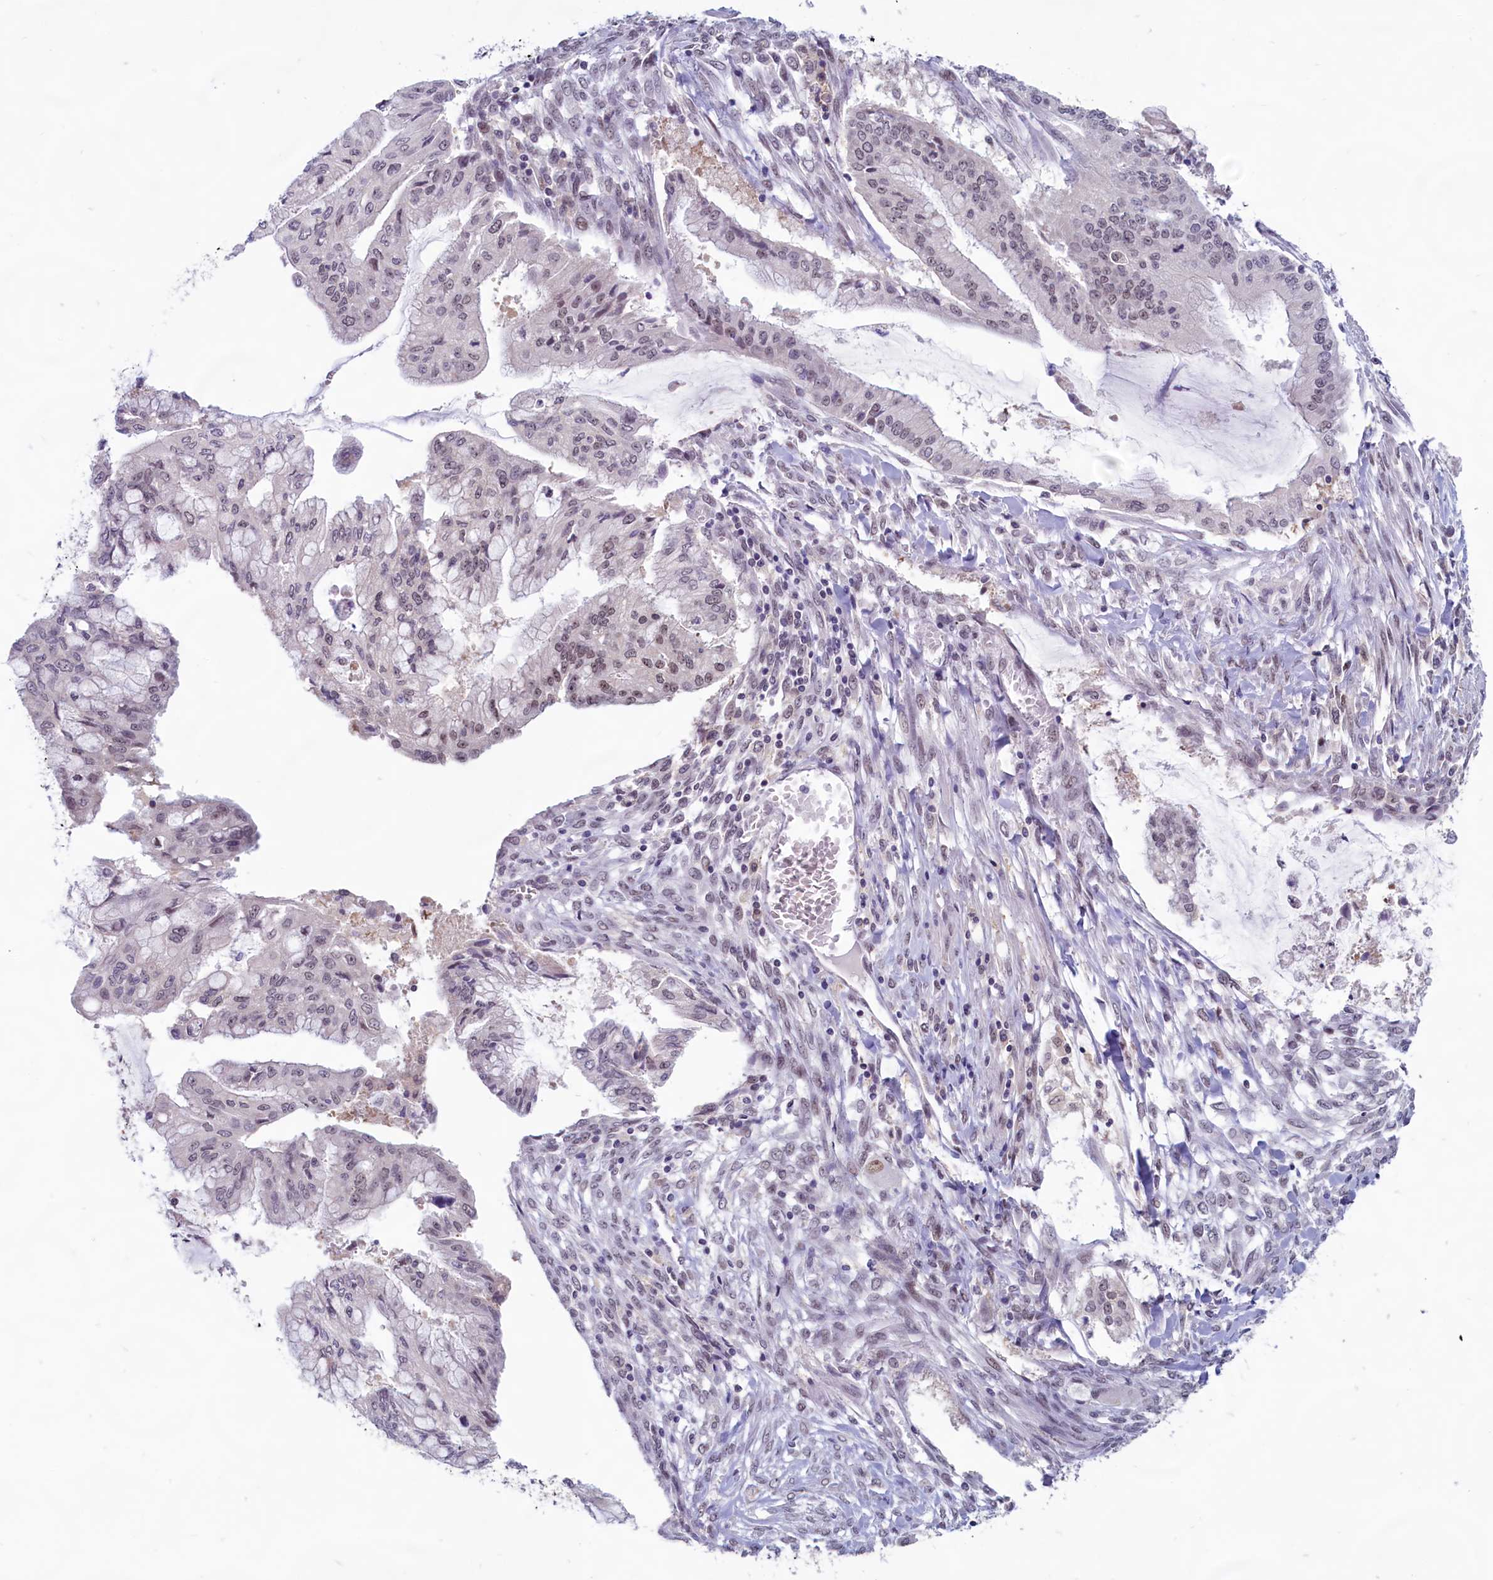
{"staining": {"intensity": "weak", "quantity": "25%-75%", "location": "nuclear"}, "tissue": "pancreatic cancer", "cell_type": "Tumor cells", "image_type": "cancer", "snomed": [{"axis": "morphology", "description": "Adenocarcinoma, NOS"}, {"axis": "topography", "description": "Pancreas"}], "caption": "There is low levels of weak nuclear expression in tumor cells of pancreatic cancer, as demonstrated by immunohistochemical staining (brown color).", "gene": "C1D", "patient": {"sex": "male", "age": 46}}